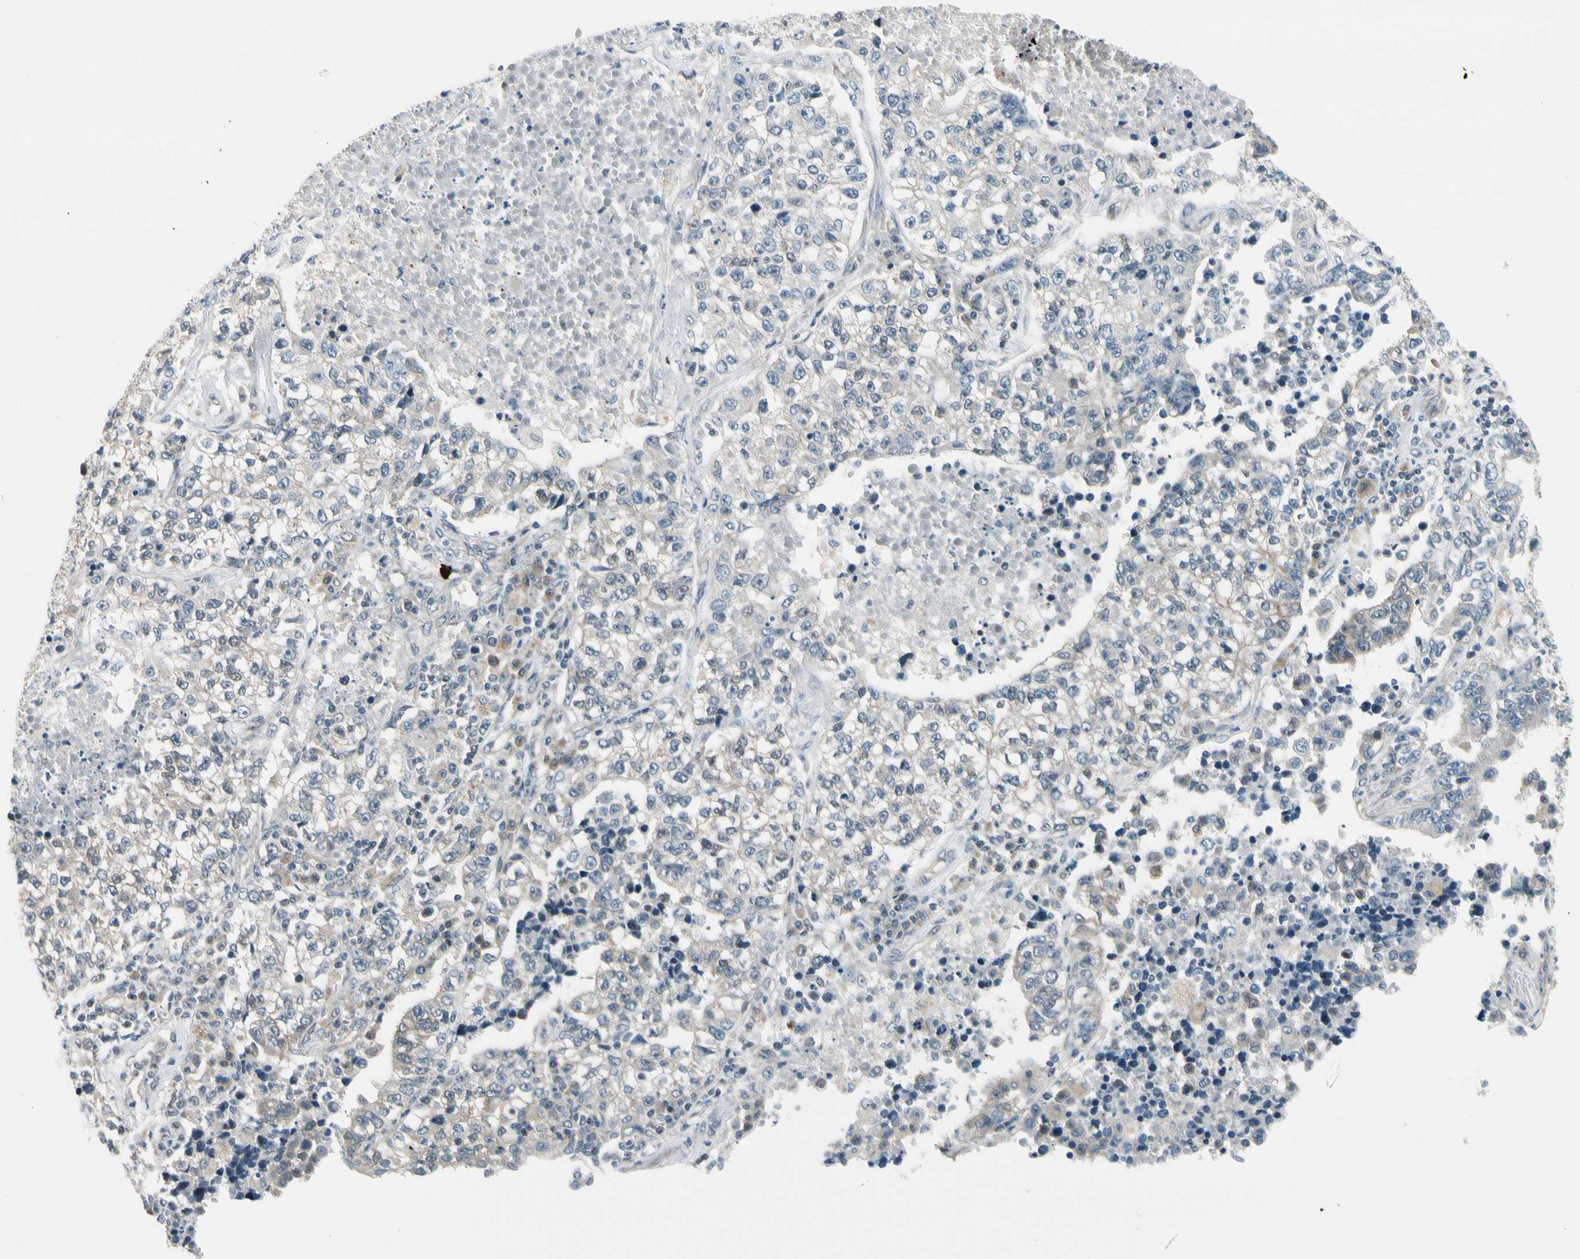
{"staining": {"intensity": "weak", "quantity": "<25%", "location": "cytoplasmic/membranous"}, "tissue": "lung cancer", "cell_type": "Tumor cells", "image_type": "cancer", "snomed": [{"axis": "morphology", "description": "Adenocarcinoma, NOS"}, {"axis": "topography", "description": "Lung"}], "caption": "The image displays no staining of tumor cells in lung adenocarcinoma.", "gene": "SVBP", "patient": {"sex": "male", "age": 49}}